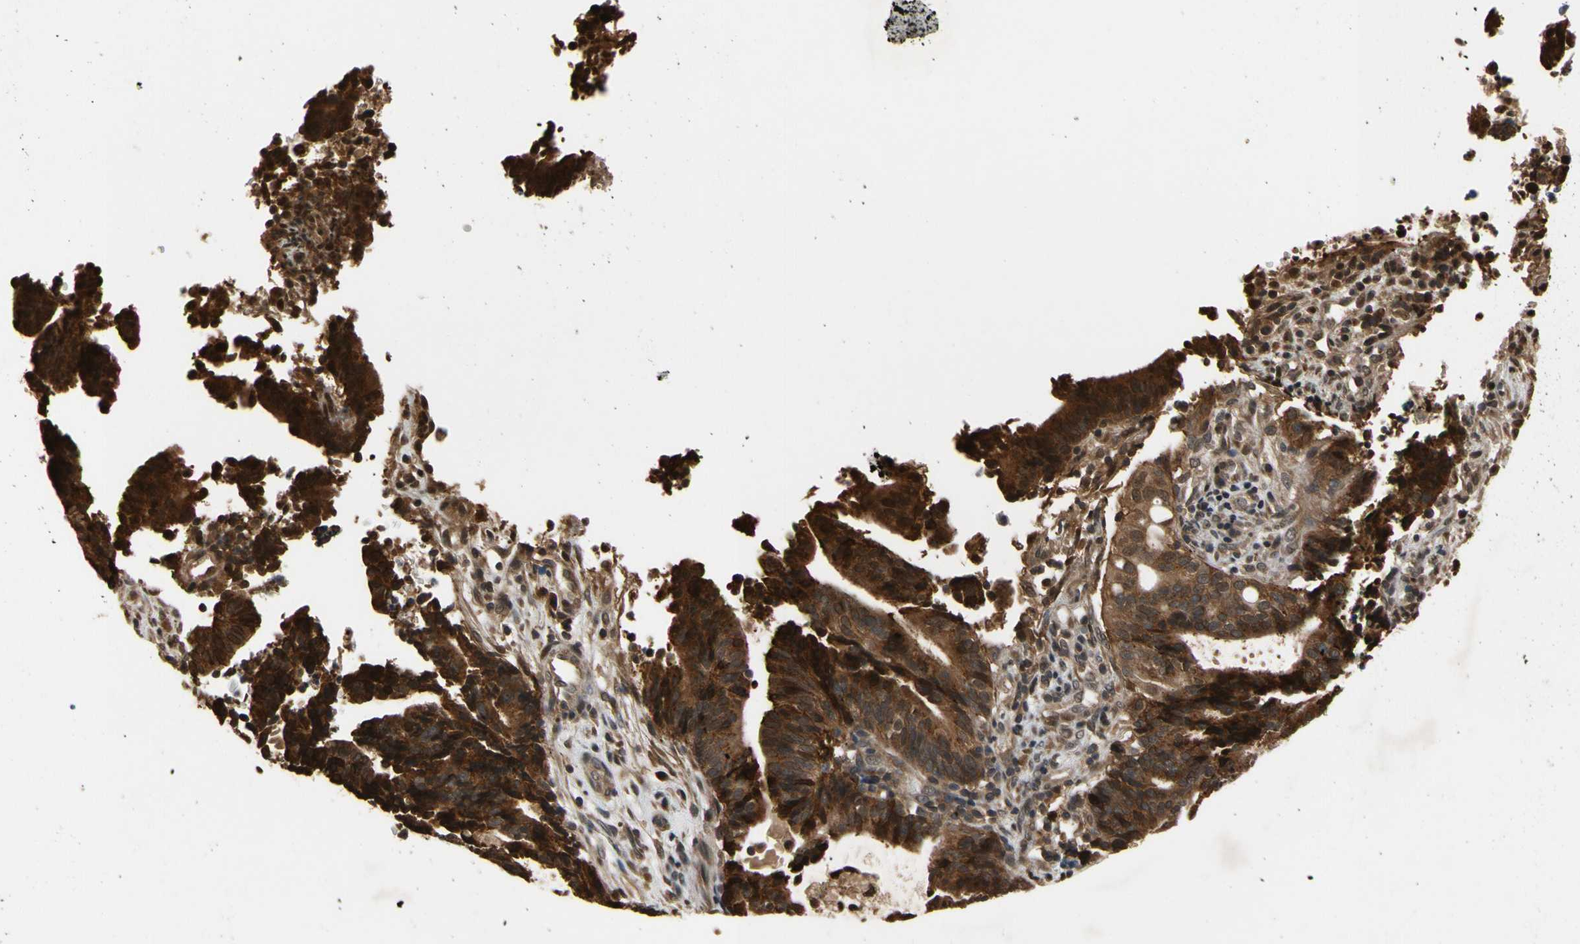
{"staining": {"intensity": "strong", "quantity": ">75%", "location": "cytoplasmic/membranous"}, "tissue": "endometrial cancer", "cell_type": "Tumor cells", "image_type": "cancer", "snomed": [{"axis": "morphology", "description": "Adenocarcinoma, NOS"}, {"axis": "topography", "description": "Uterus"}], "caption": "Brown immunohistochemical staining in human endometrial cancer demonstrates strong cytoplasmic/membranous expression in about >75% of tumor cells.", "gene": "TMEM230", "patient": {"sex": "female", "age": 83}}